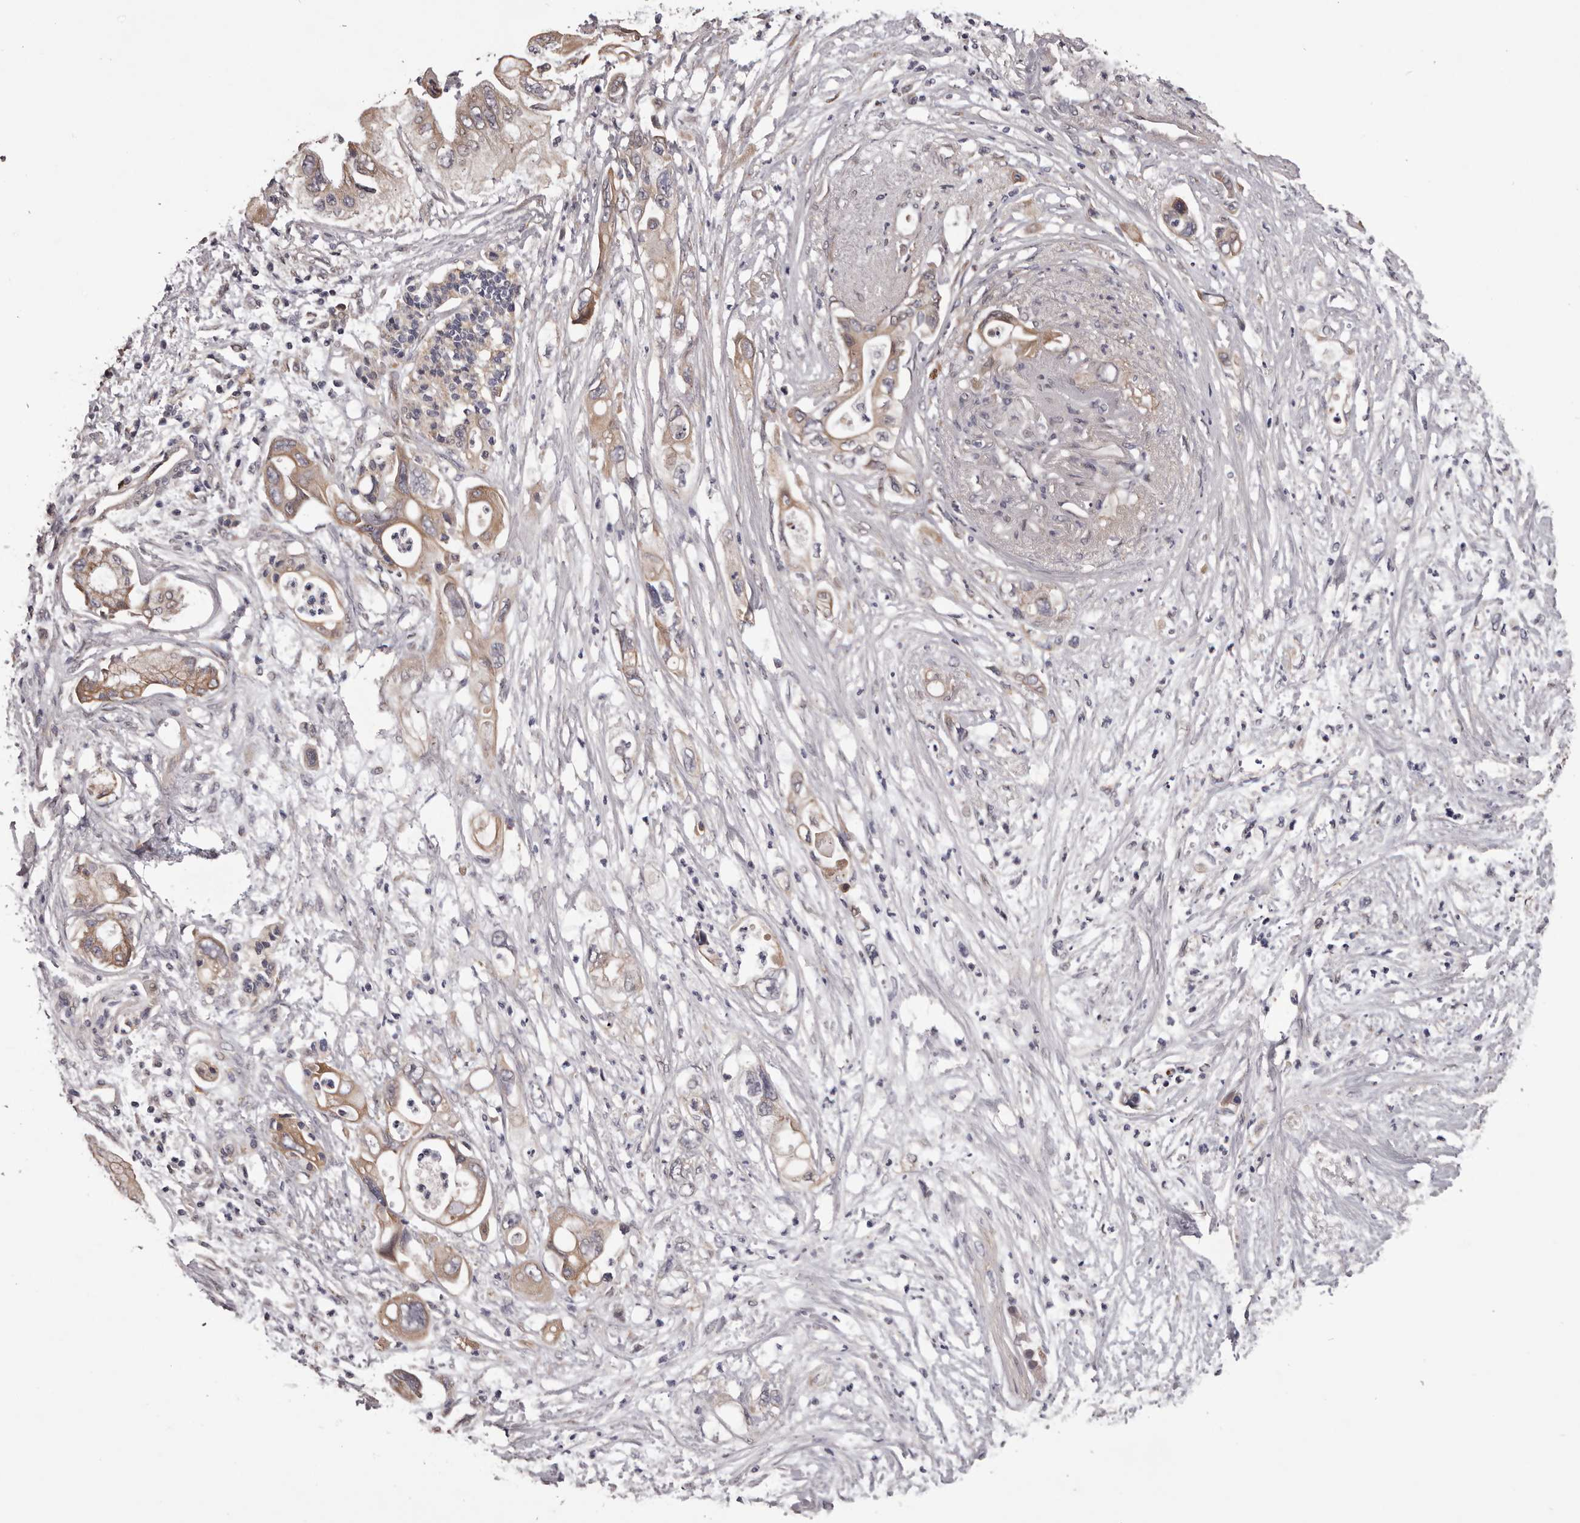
{"staining": {"intensity": "moderate", "quantity": ">75%", "location": "cytoplasmic/membranous"}, "tissue": "pancreatic cancer", "cell_type": "Tumor cells", "image_type": "cancer", "snomed": [{"axis": "morphology", "description": "Adenocarcinoma, NOS"}, {"axis": "topography", "description": "Pancreas"}], "caption": "Immunohistochemistry (IHC) staining of pancreatic cancer, which demonstrates medium levels of moderate cytoplasmic/membranous staining in about >75% of tumor cells indicating moderate cytoplasmic/membranous protein staining. The staining was performed using DAB (3,3'-diaminobenzidine) (brown) for protein detection and nuclei were counterstained in hematoxylin (blue).", "gene": "CELF3", "patient": {"sex": "male", "age": 66}}